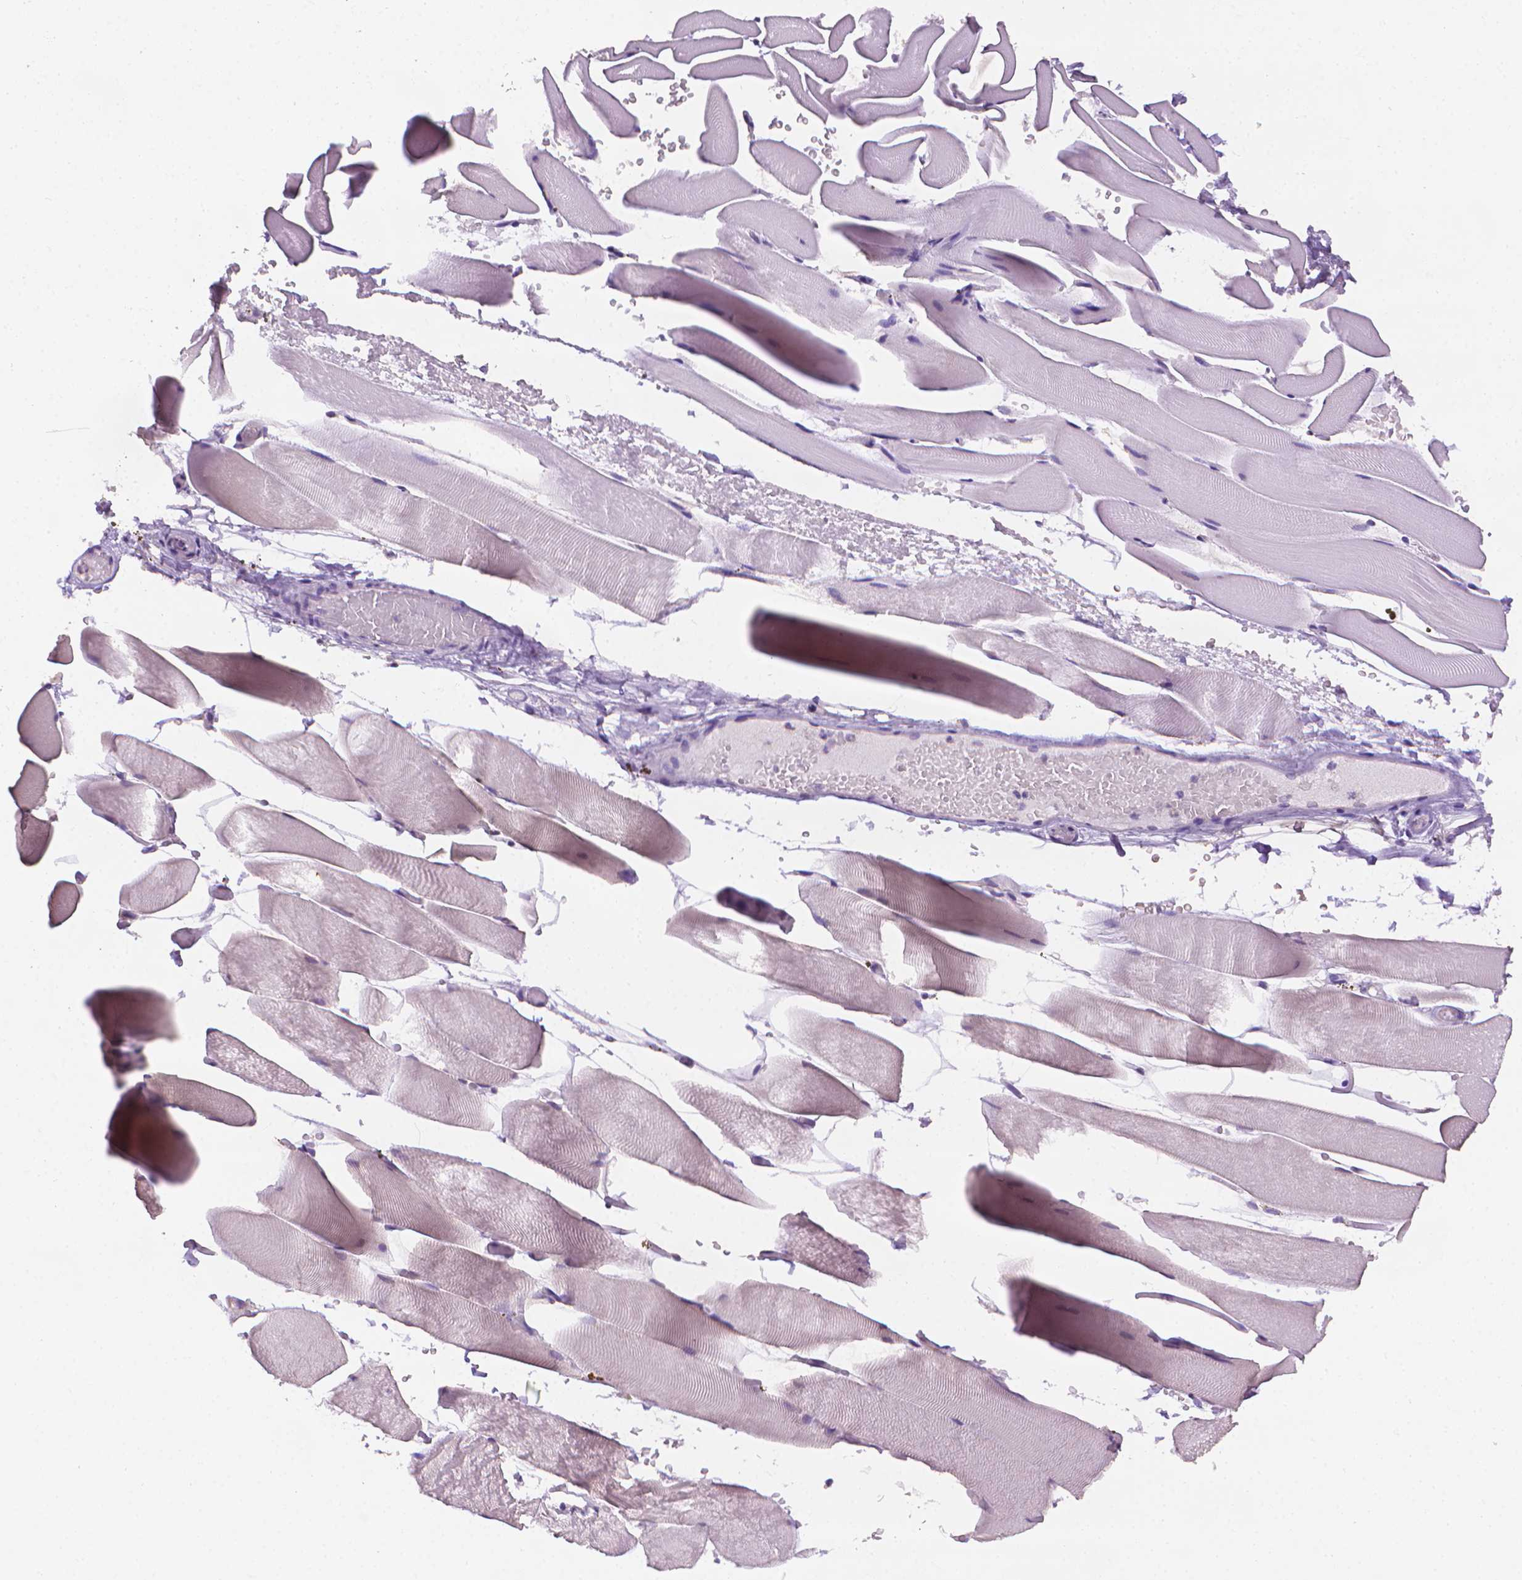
{"staining": {"intensity": "negative", "quantity": "none", "location": "none"}, "tissue": "skeletal muscle", "cell_type": "Myocytes", "image_type": "normal", "snomed": [{"axis": "morphology", "description": "Normal tissue, NOS"}, {"axis": "topography", "description": "Skeletal muscle"}], "caption": "Skeletal muscle stained for a protein using immunohistochemistry reveals no expression myocytes.", "gene": "FASN", "patient": {"sex": "female", "age": 37}}